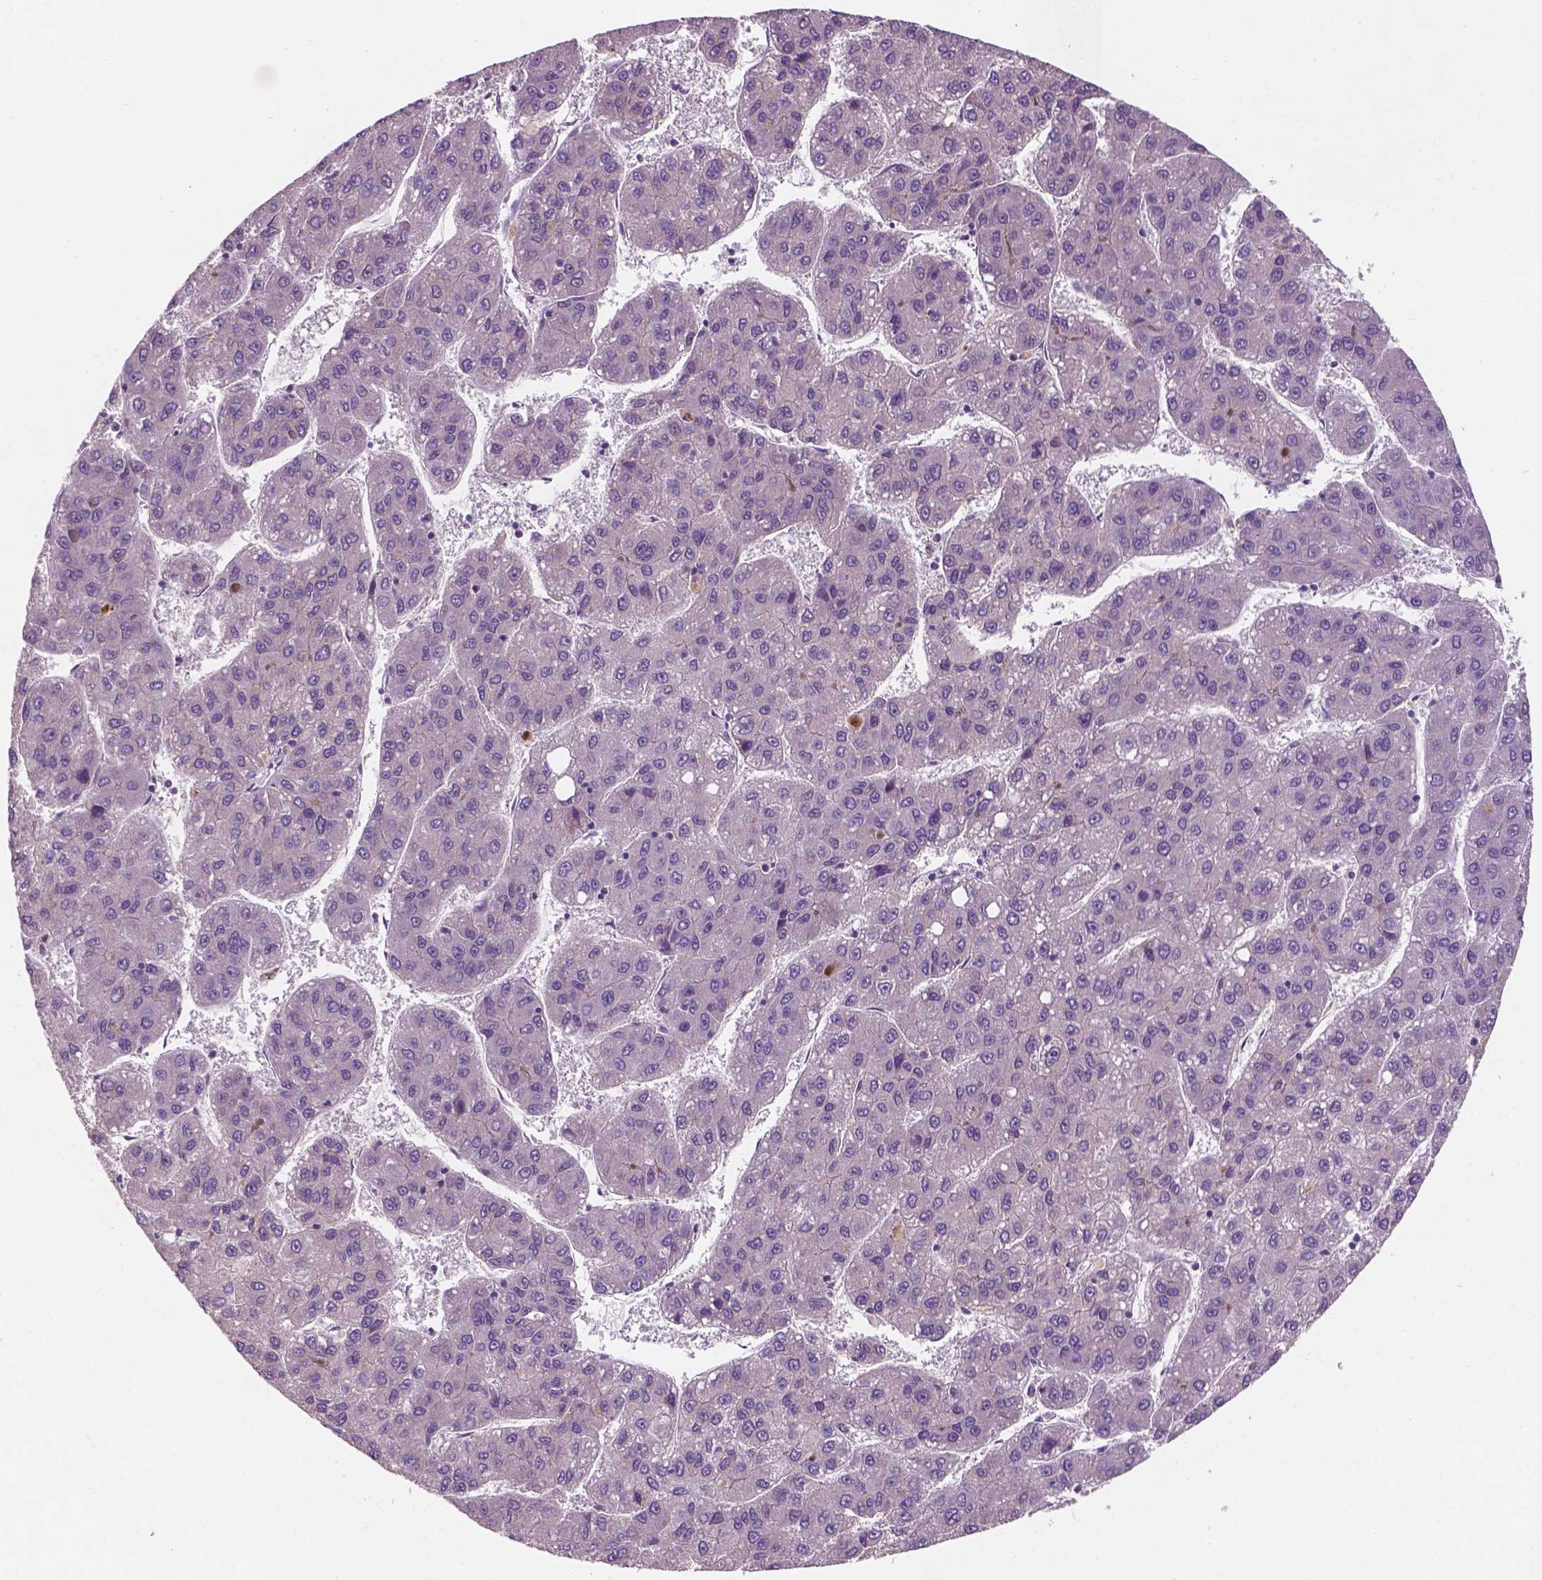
{"staining": {"intensity": "negative", "quantity": "none", "location": "none"}, "tissue": "liver cancer", "cell_type": "Tumor cells", "image_type": "cancer", "snomed": [{"axis": "morphology", "description": "Carcinoma, Hepatocellular, NOS"}, {"axis": "topography", "description": "Liver"}], "caption": "DAB (3,3'-diaminobenzidine) immunohistochemical staining of hepatocellular carcinoma (liver) displays no significant expression in tumor cells.", "gene": "GXYLT2", "patient": {"sex": "female", "age": 82}}